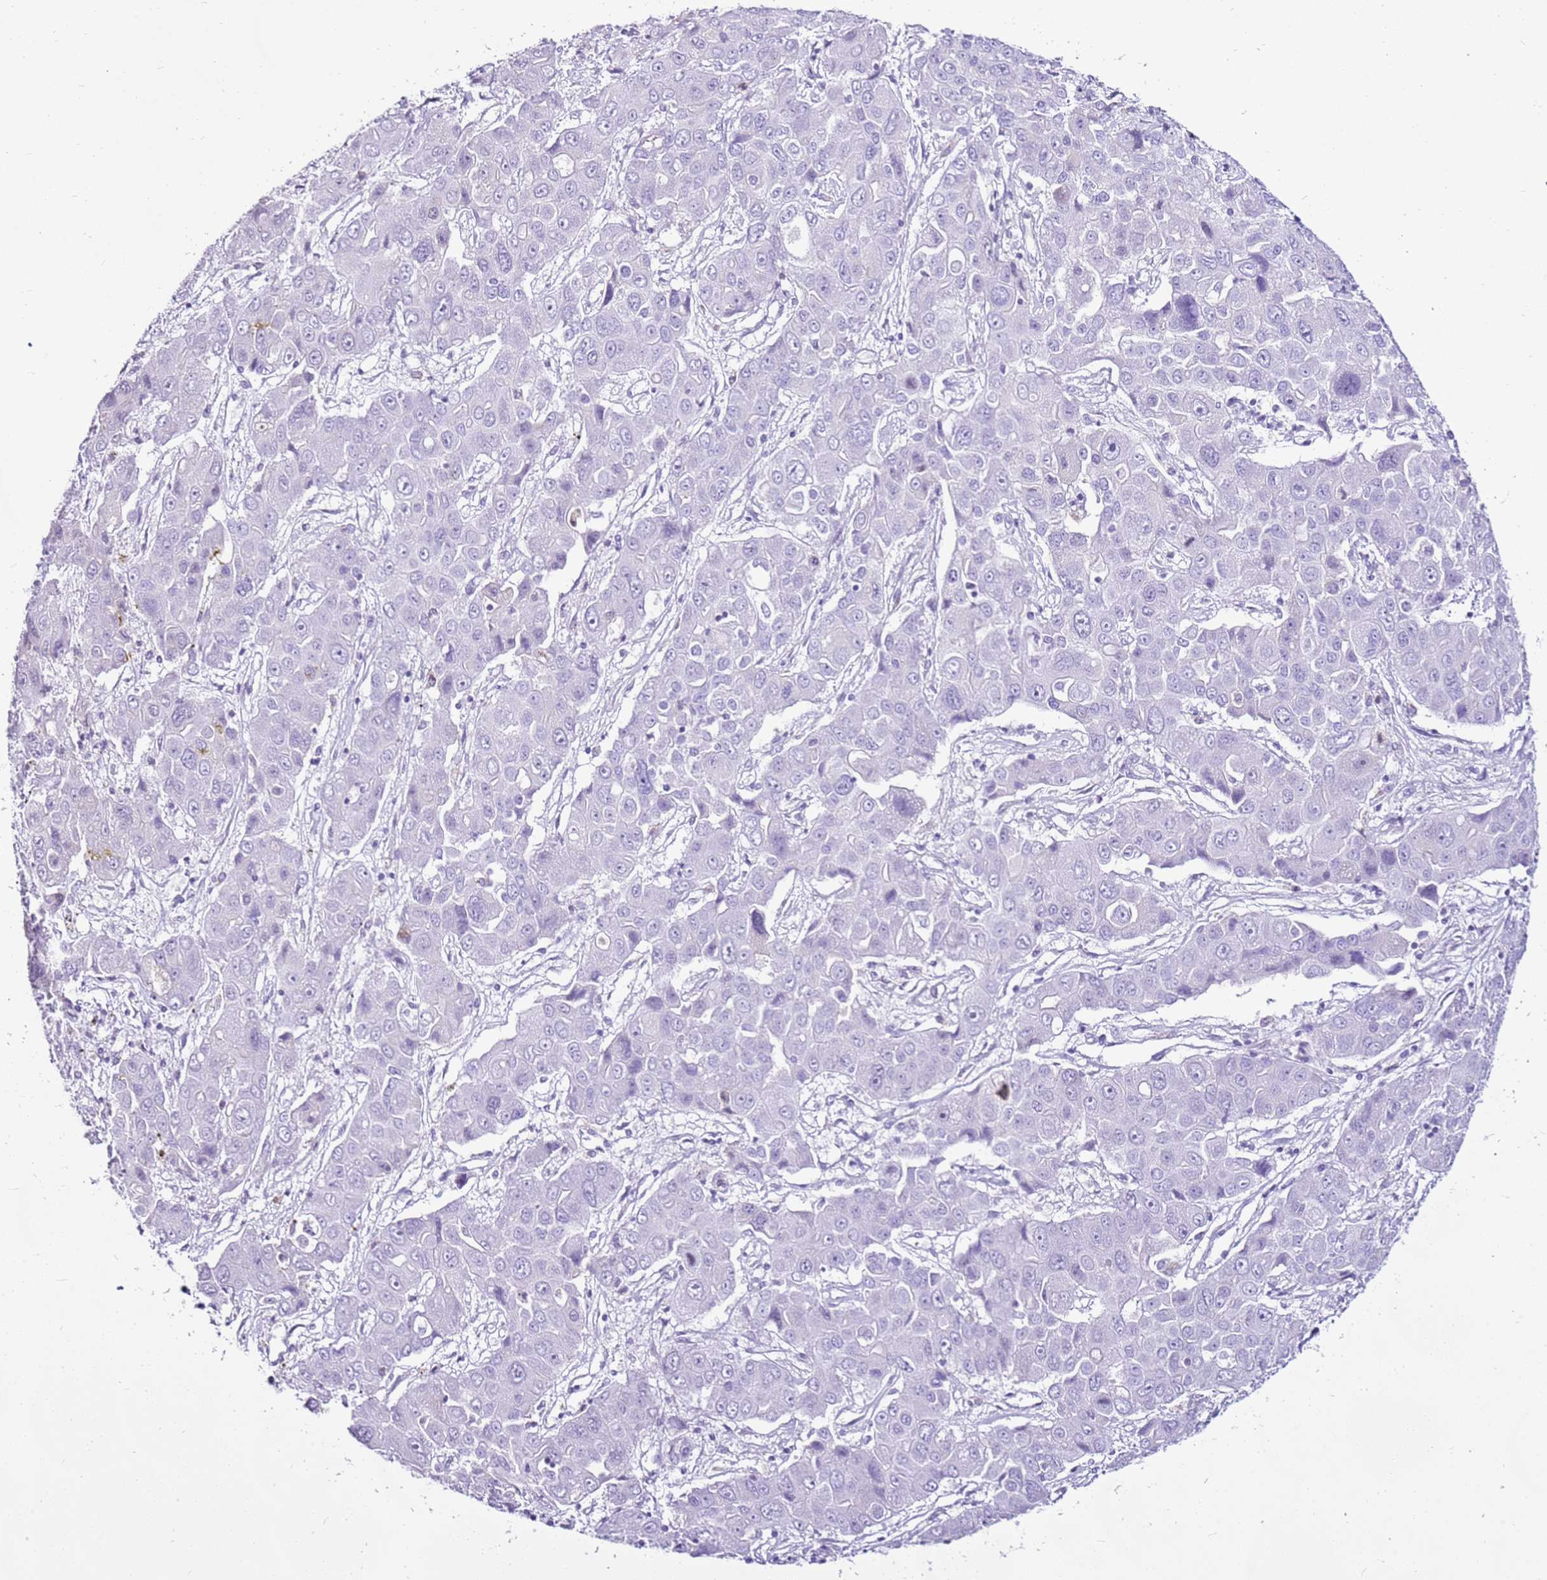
{"staining": {"intensity": "negative", "quantity": "none", "location": "none"}, "tissue": "liver cancer", "cell_type": "Tumor cells", "image_type": "cancer", "snomed": [{"axis": "morphology", "description": "Cholangiocarcinoma"}, {"axis": "topography", "description": "Liver"}], "caption": "Human liver cancer (cholangiocarcinoma) stained for a protein using immunohistochemistry (IHC) reveals no expression in tumor cells.", "gene": "SPC25", "patient": {"sex": "male", "age": 67}}